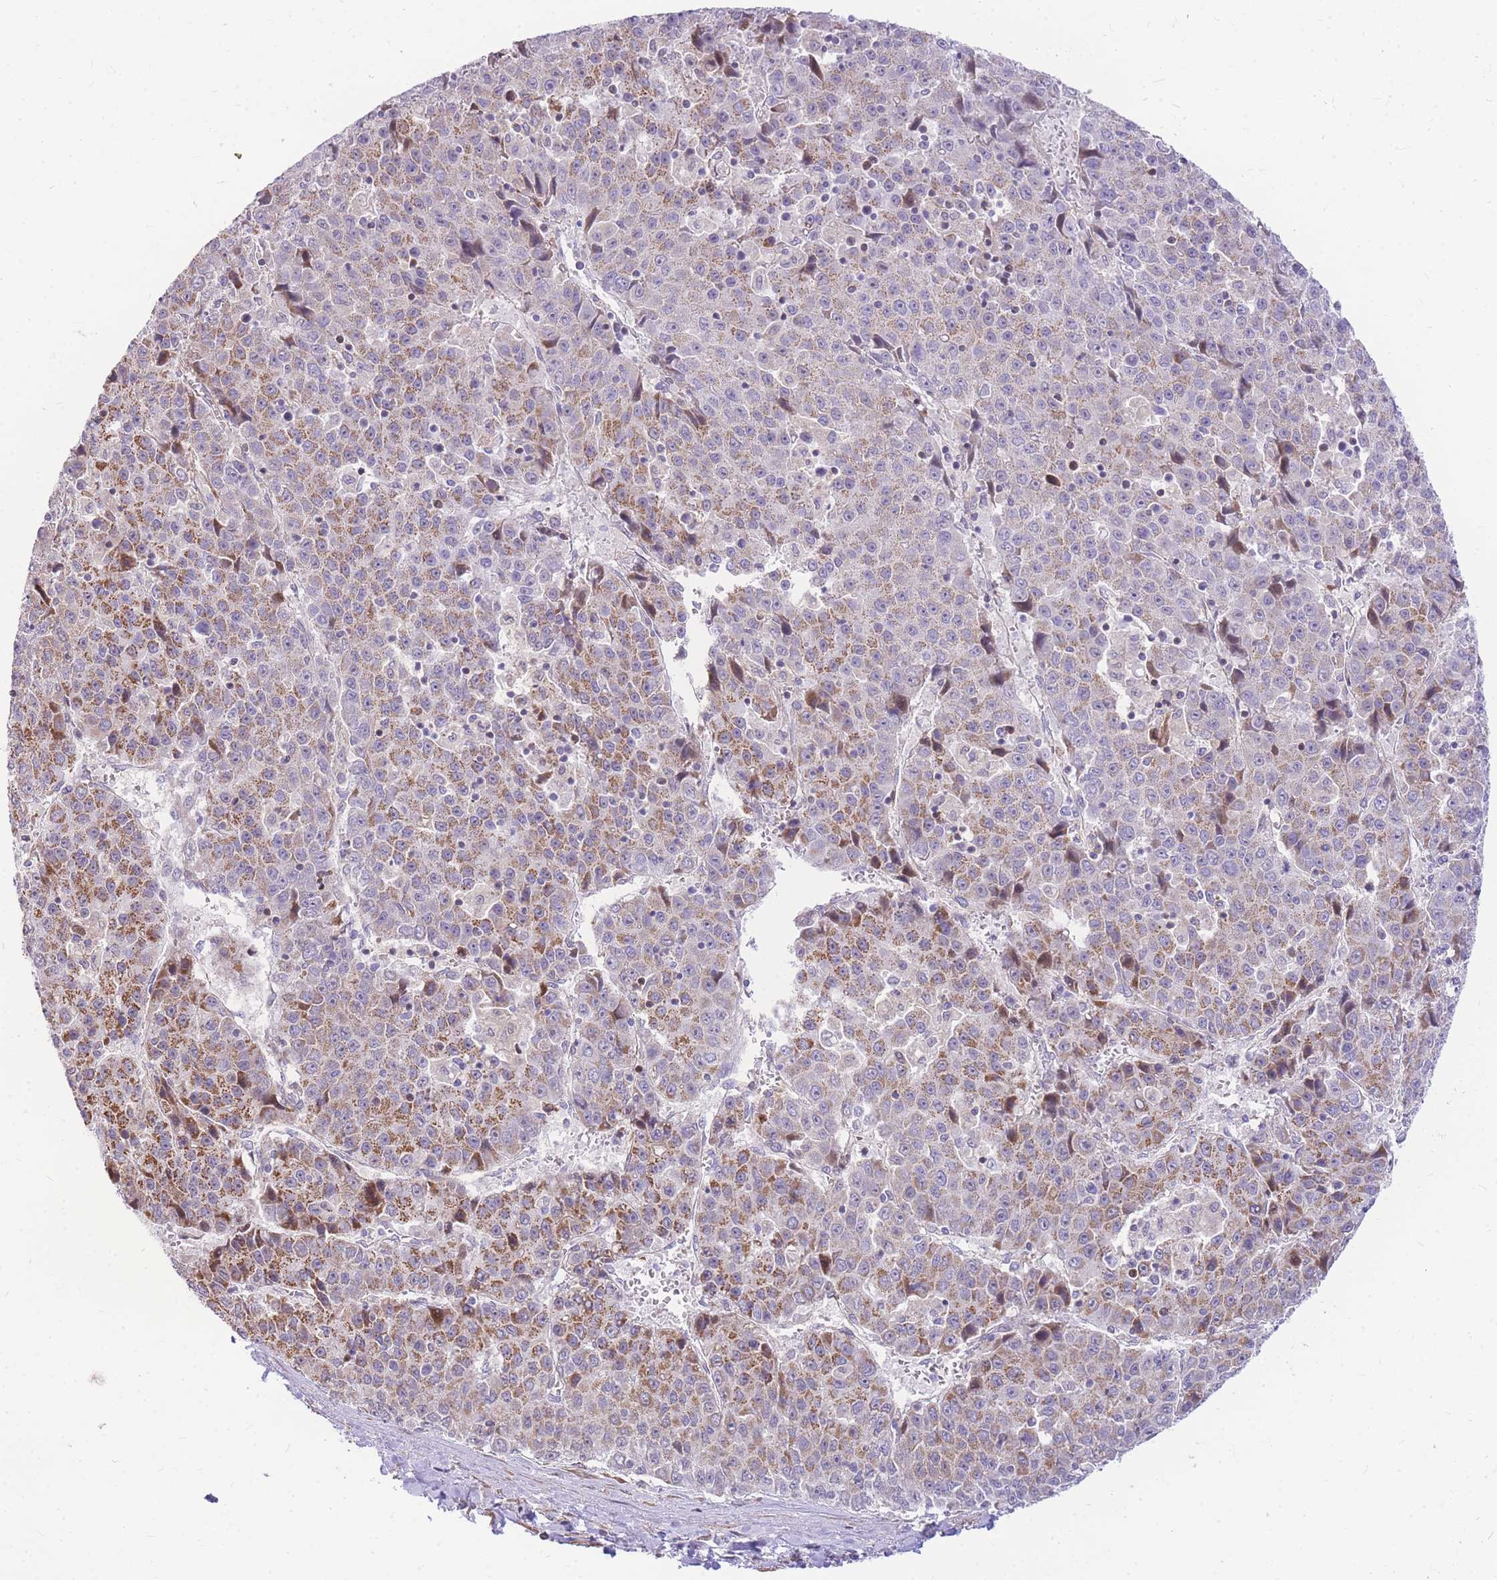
{"staining": {"intensity": "moderate", "quantity": "25%-75%", "location": "cytoplasmic/membranous"}, "tissue": "liver cancer", "cell_type": "Tumor cells", "image_type": "cancer", "snomed": [{"axis": "morphology", "description": "Carcinoma, Hepatocellular, NOS"}, {"axis": "topography", "description": "Liver"}], "caption": "Immunohistochemical staining of human liver hepatocellular carcinoma displays medium levels of moderate cytoplasmic/membranous protein positivity in about 25%-75% of tumor cells.", "gene": "S100PBP", "patient": {"sex": "female", "age": 53}}